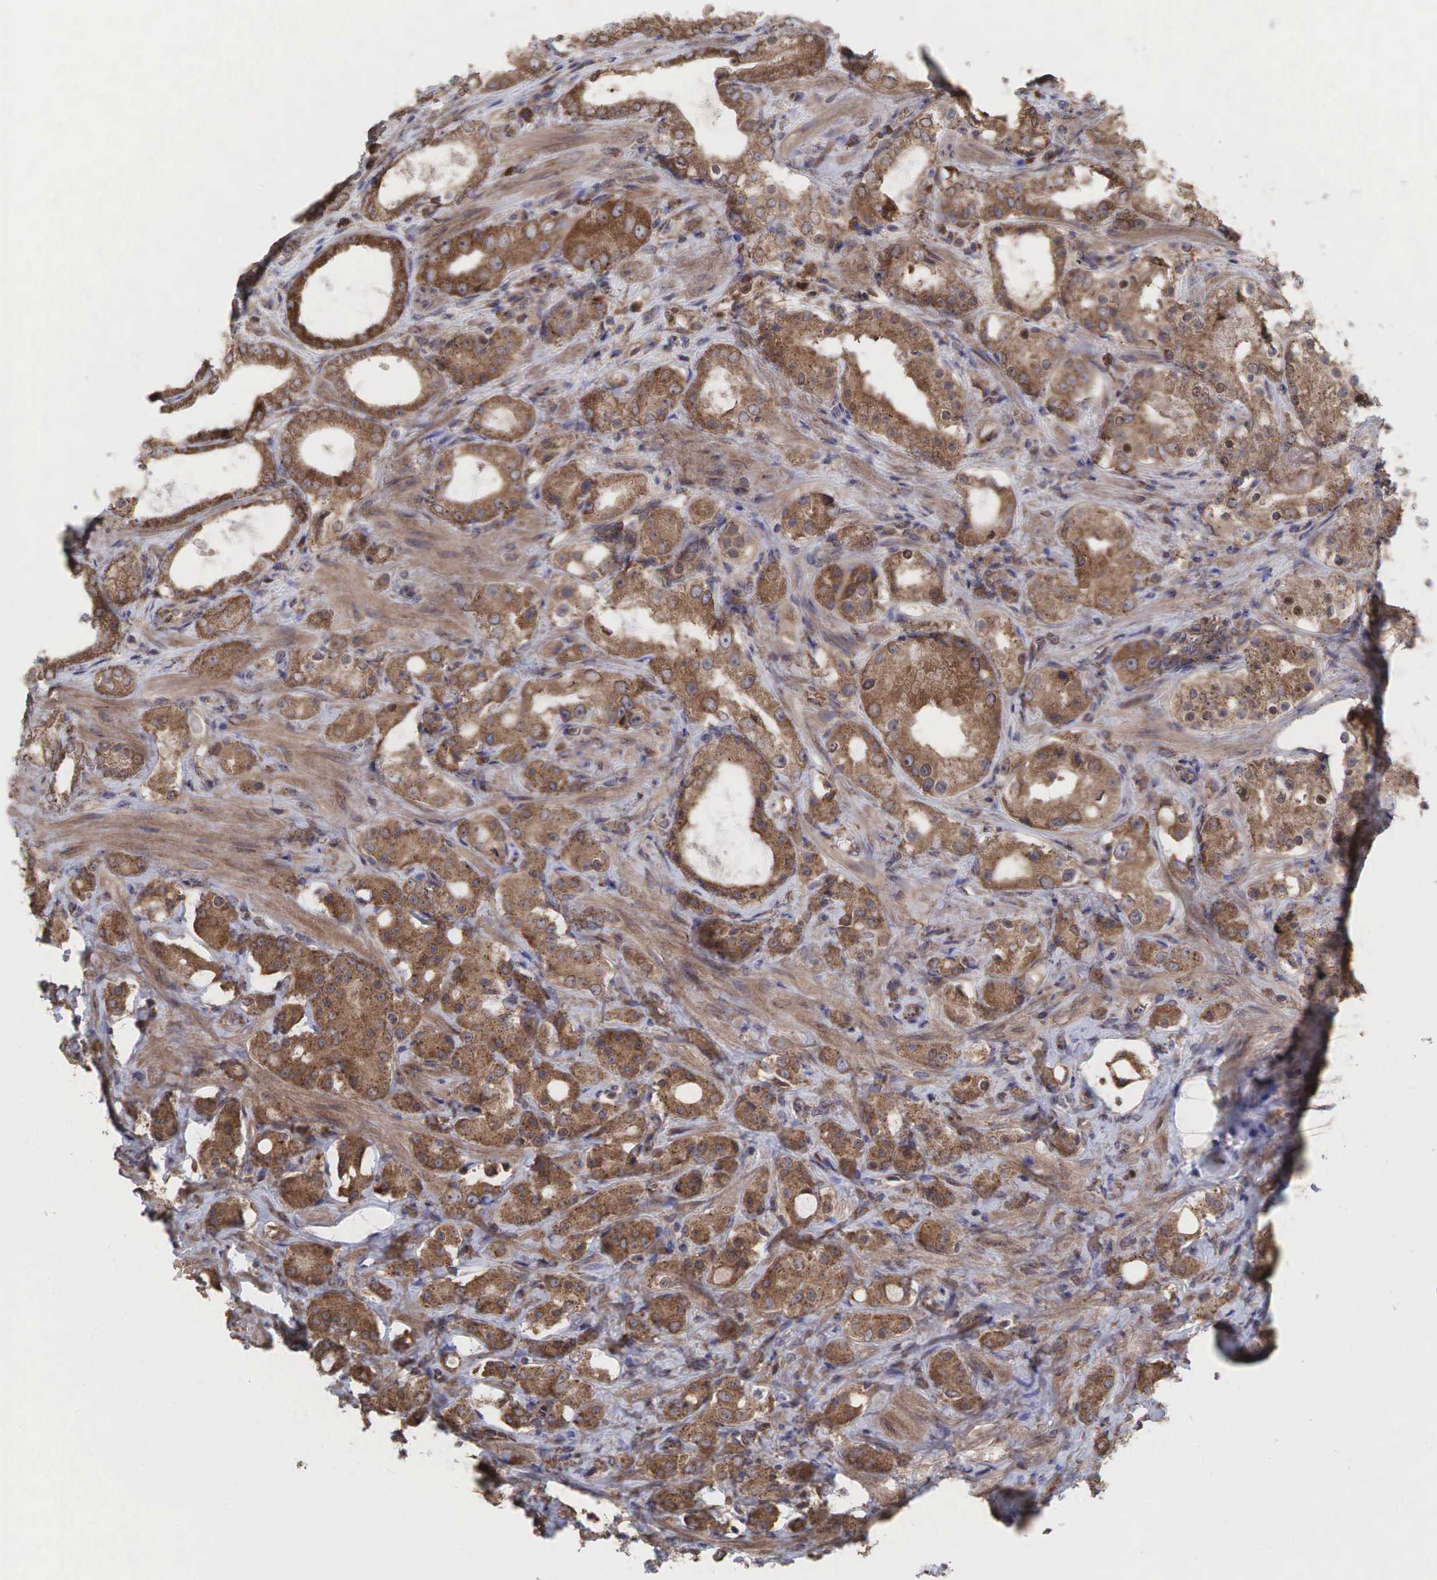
{"staining": {"intensity": "moderate", "quantity": ">75%", "location": "cytoplasmic/membranous"}, "tissue": "prostate cancer", "cell_type": "Tumor cells", "image_type": "cancer", "snomed": [{"axis": "morphology", "description": "Adenocarcinoma, Medium grade"}, {"axis": "topography", "description": "Prostate"}], "caption": "This photomicrograph displays IHC staining of human adenocarcinoma (medium-grade) (prostate), with medium moderate cytoplasmic/membranous staining in about >75% of tumor cells.", "gene": "PABPC5", "patient": {"sex": "male", "age": 73}}